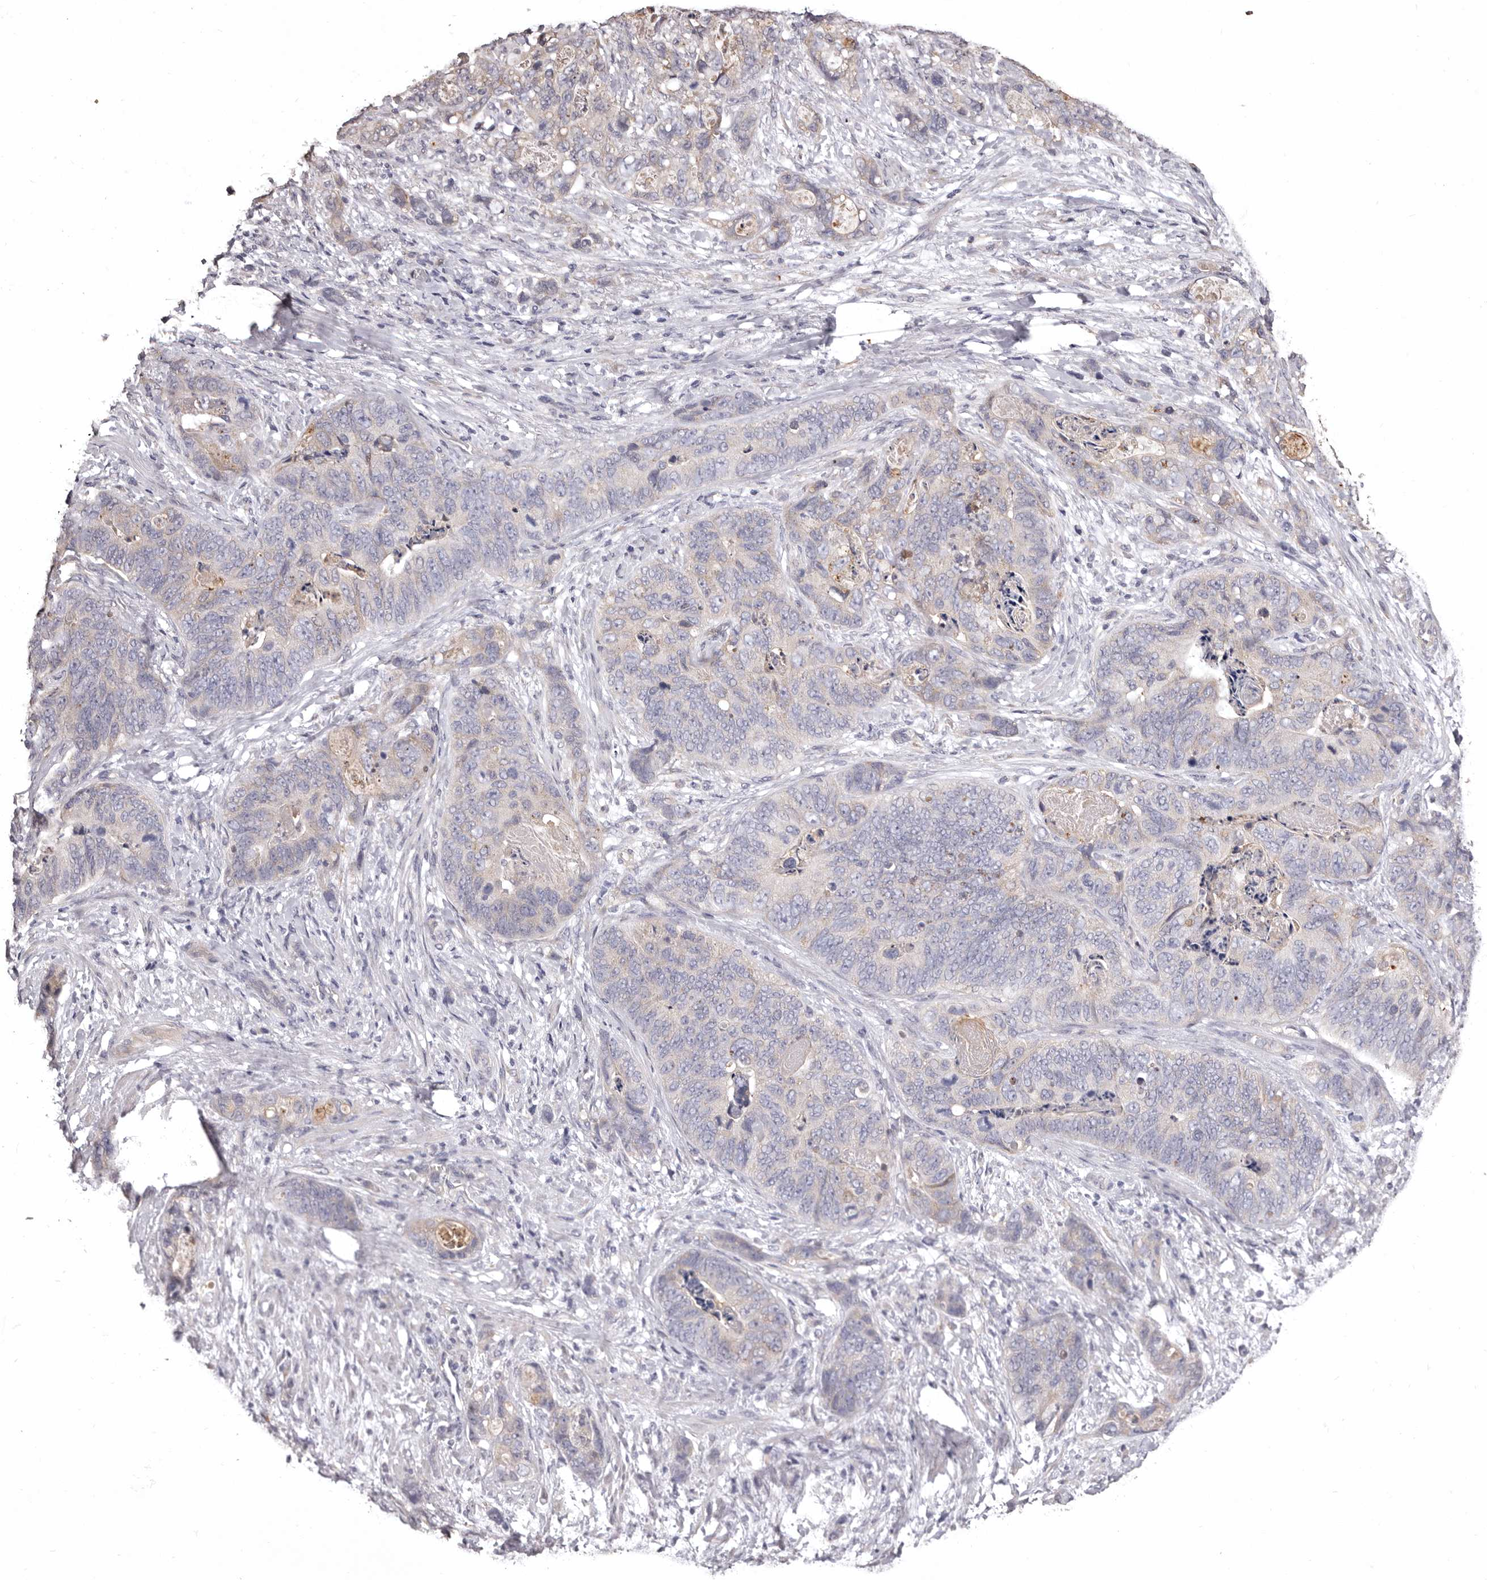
{"staining": {"intensity": "negative", "quantity": "none", "location": "none"}, "tissue": "stomach cancer", "cell_type": "Tumor cells", "image_type": "cancer", "snomed": [{"axis": "morphology", "description": "Normal tissue, NOS"}, {"axis": "morphology", "description": "Adenocarcinoma, NOS"}, {"axis": "topography", "description": "Stomach"}], "caption": "Immunohistochemistry (IHC) histopathology image of adenocarcinoma (stomach) stained for a protein (brown), which demonstrates no expression in tumor cells.", "gene": "ETNK1", "patient": {"sex": "female", "age": 89}}